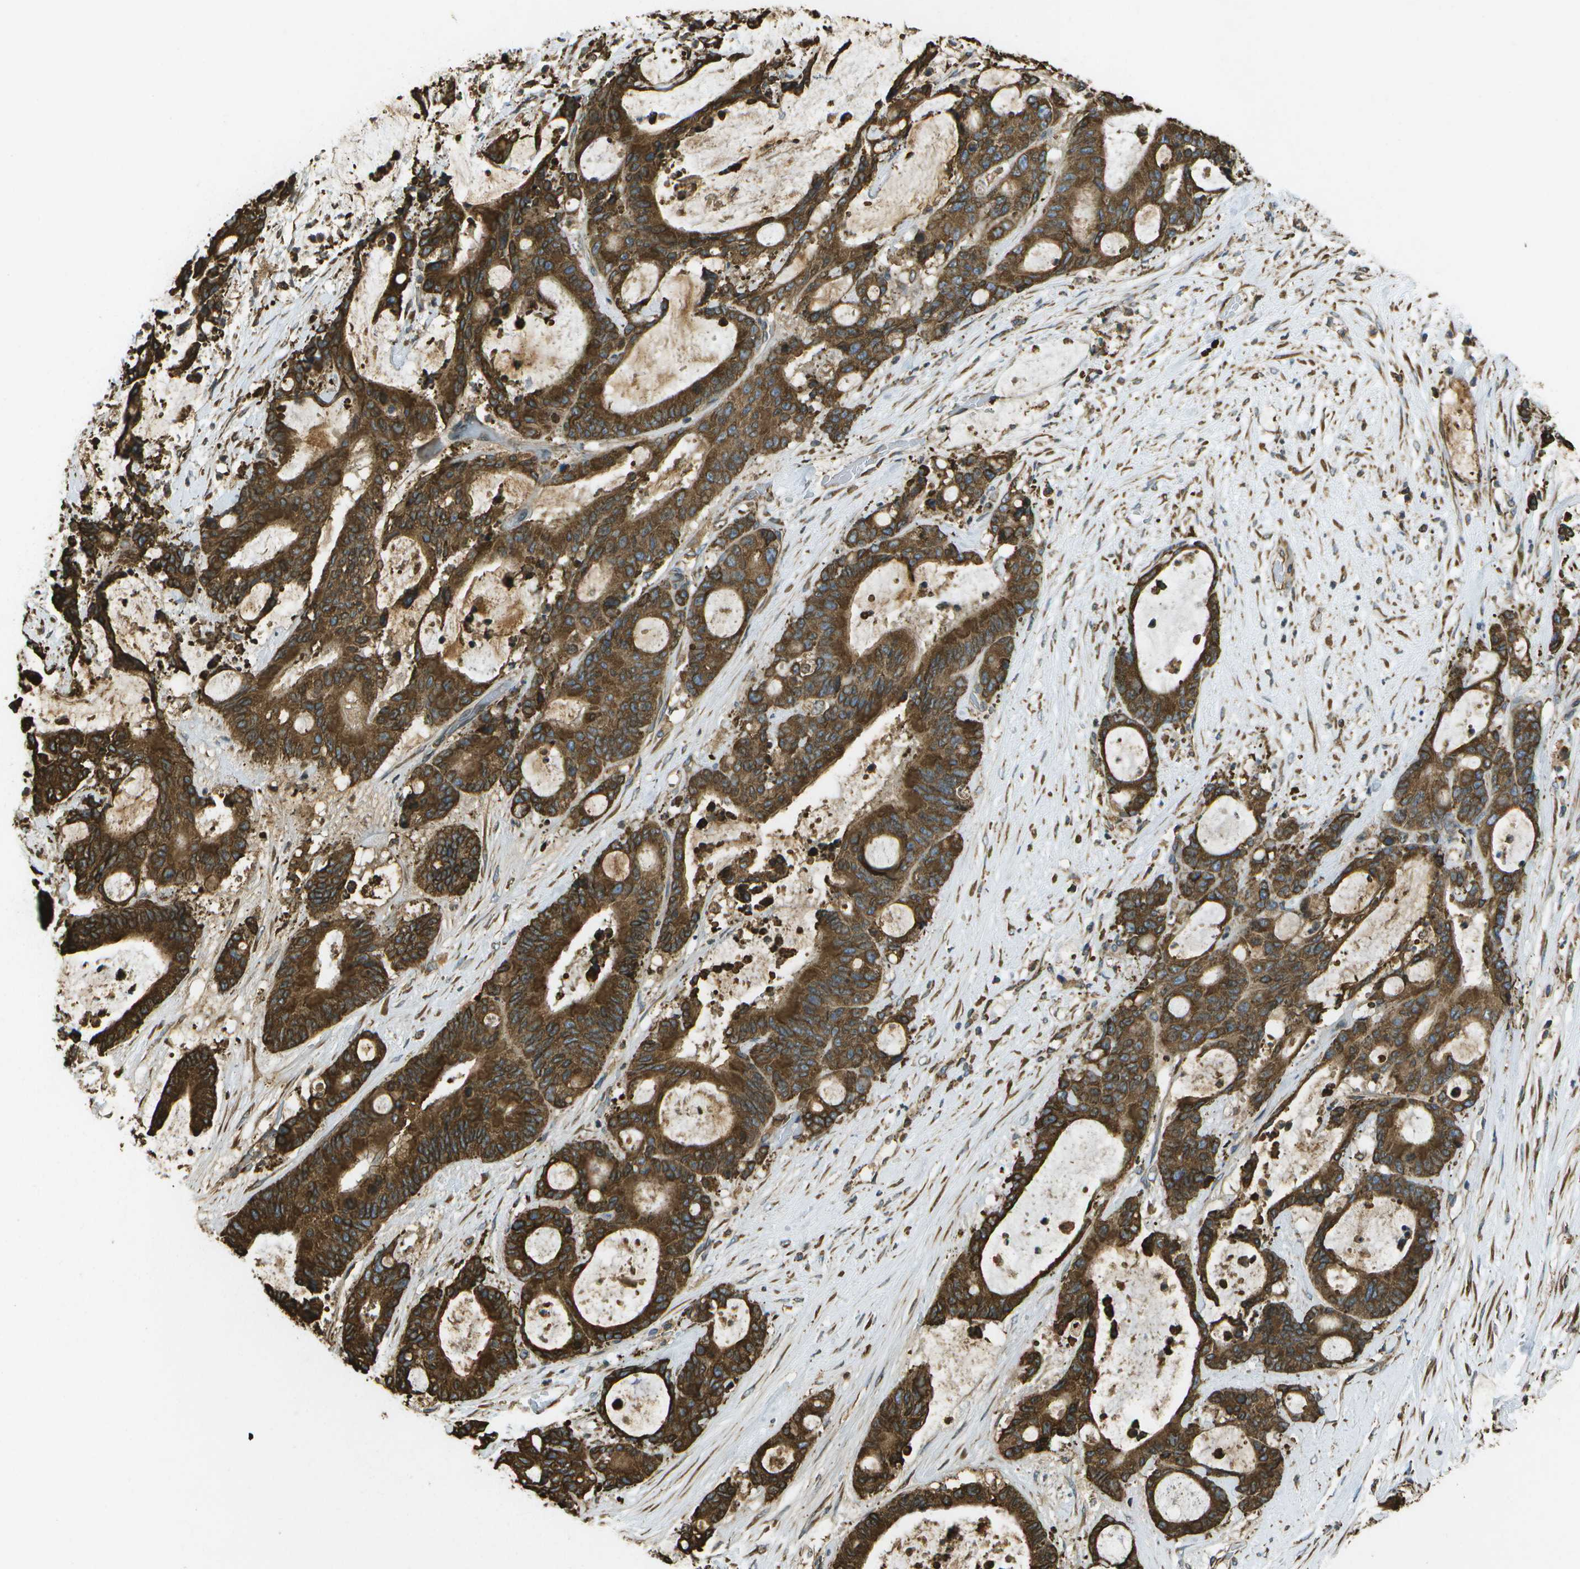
{"staining": {"intensity": "strong", "quantity": ">75%", "location": "cytoplasmic/membranous"}, "tissue": "liver cancer", "cell_type": "Tumor cells", "image_type": "cancer", "snomed": [{"axis": "morphology", "description": "Cholangiocarcinoma"}, {"axis": "topography", "description": "Liver"}], "caption": "Protein staining by IHC shows strong cytoplasmic/membranous expression in about >75% of tumor cells in liver cancer (cholangiocarcinoma).", "gene": "PDIA4", "patient": {"sex": "female", "age": 73}}